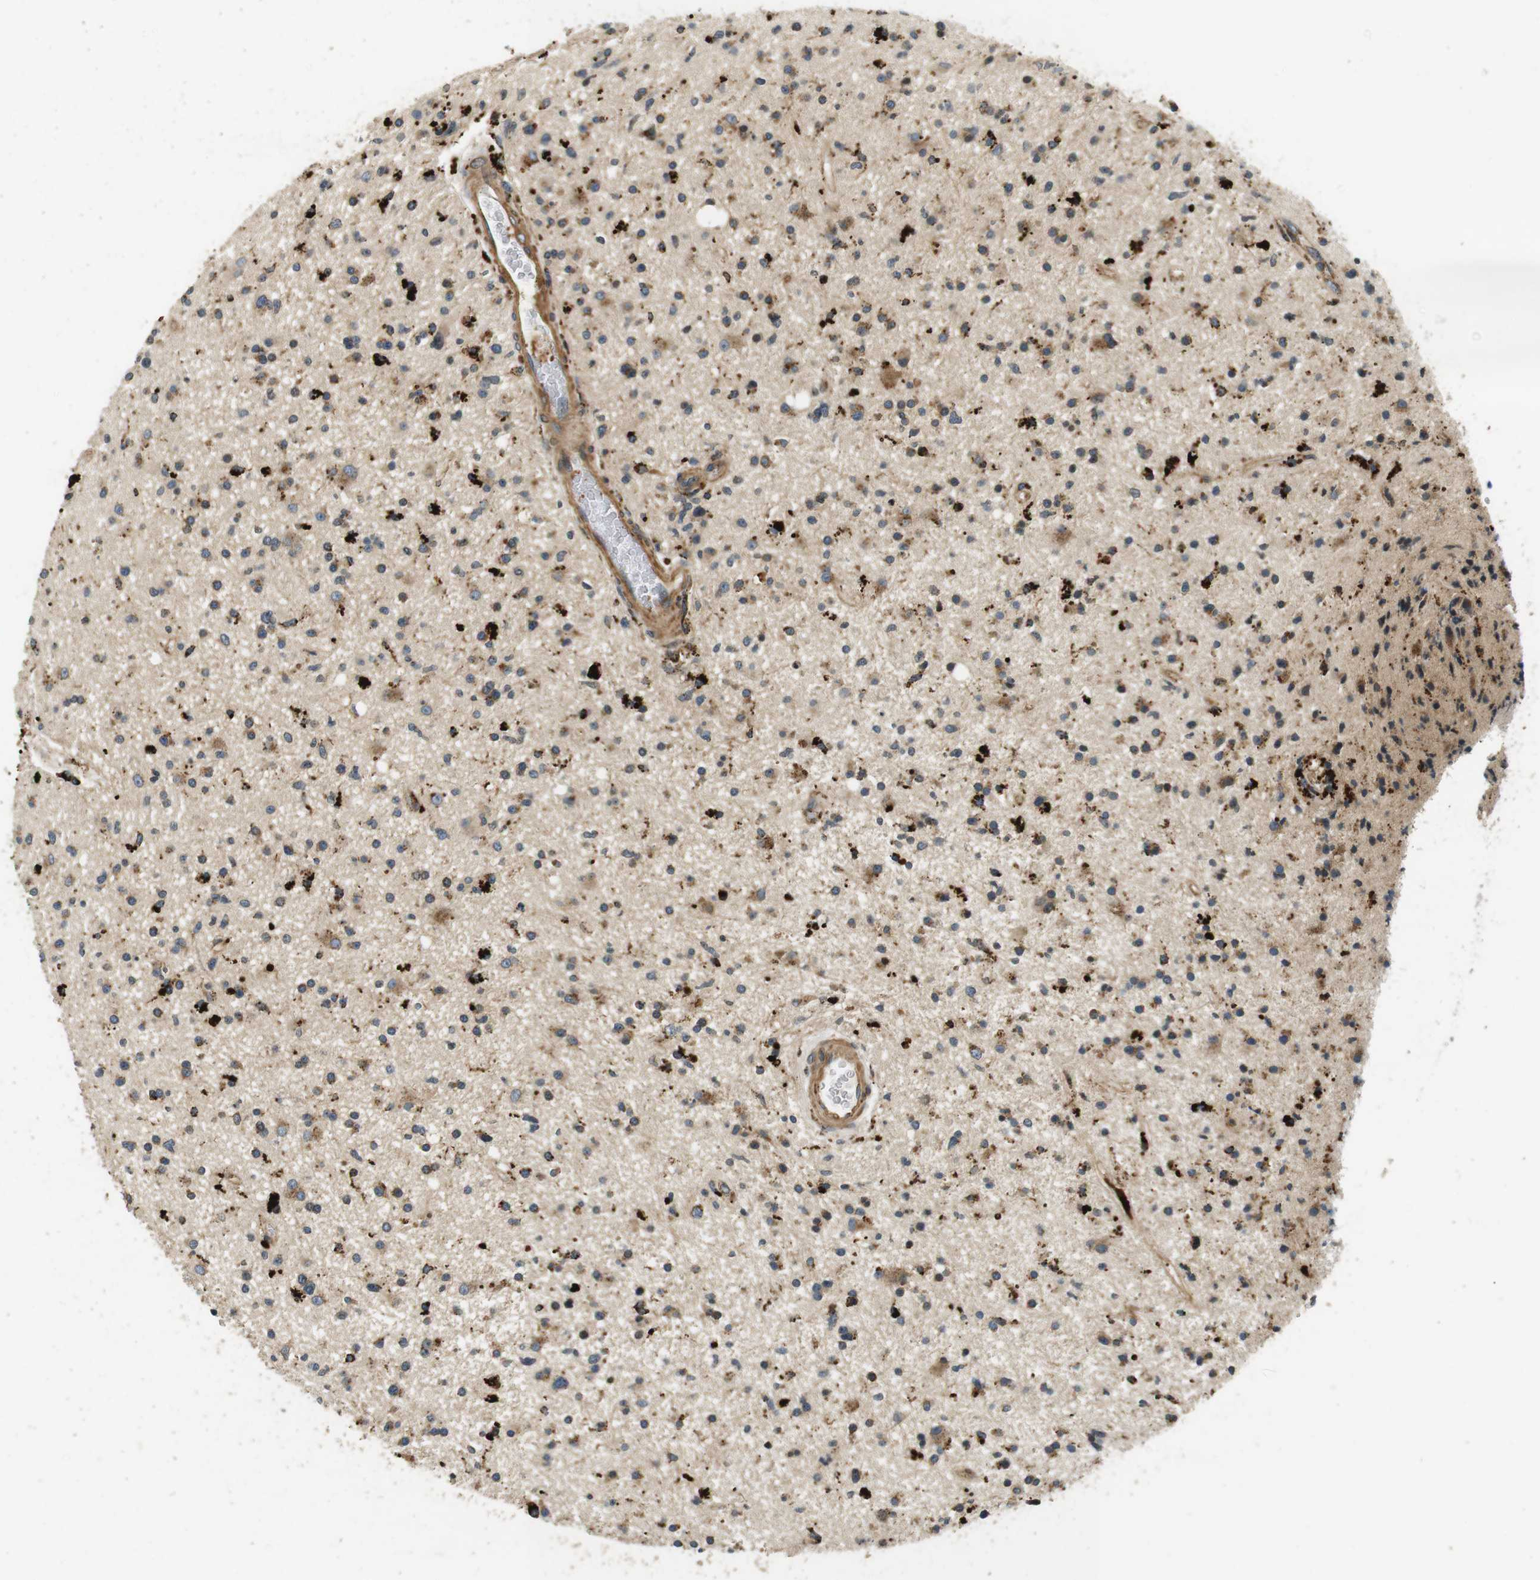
{"staining": {"intensity": "weak", "quantity": ">75%", "location": "cytoplasmic/membranous"}, "tissue": "glioma", "cell_type": "Tumor cells", "image_type": "cancer", "snomed": [{"axis": "morphology", "description": "Glioma, malignant, High grade"}, {"axis": "topography", "description": "Brain"}], "caption": "This photomicrograph displays IHC staining of malignant high-grade glioma, with low weak cytoplasmic/membranous staining in about >75% of tumor cells.", "gene": "TXNRD1", "patient": {"sex": "male", "age": 33}}